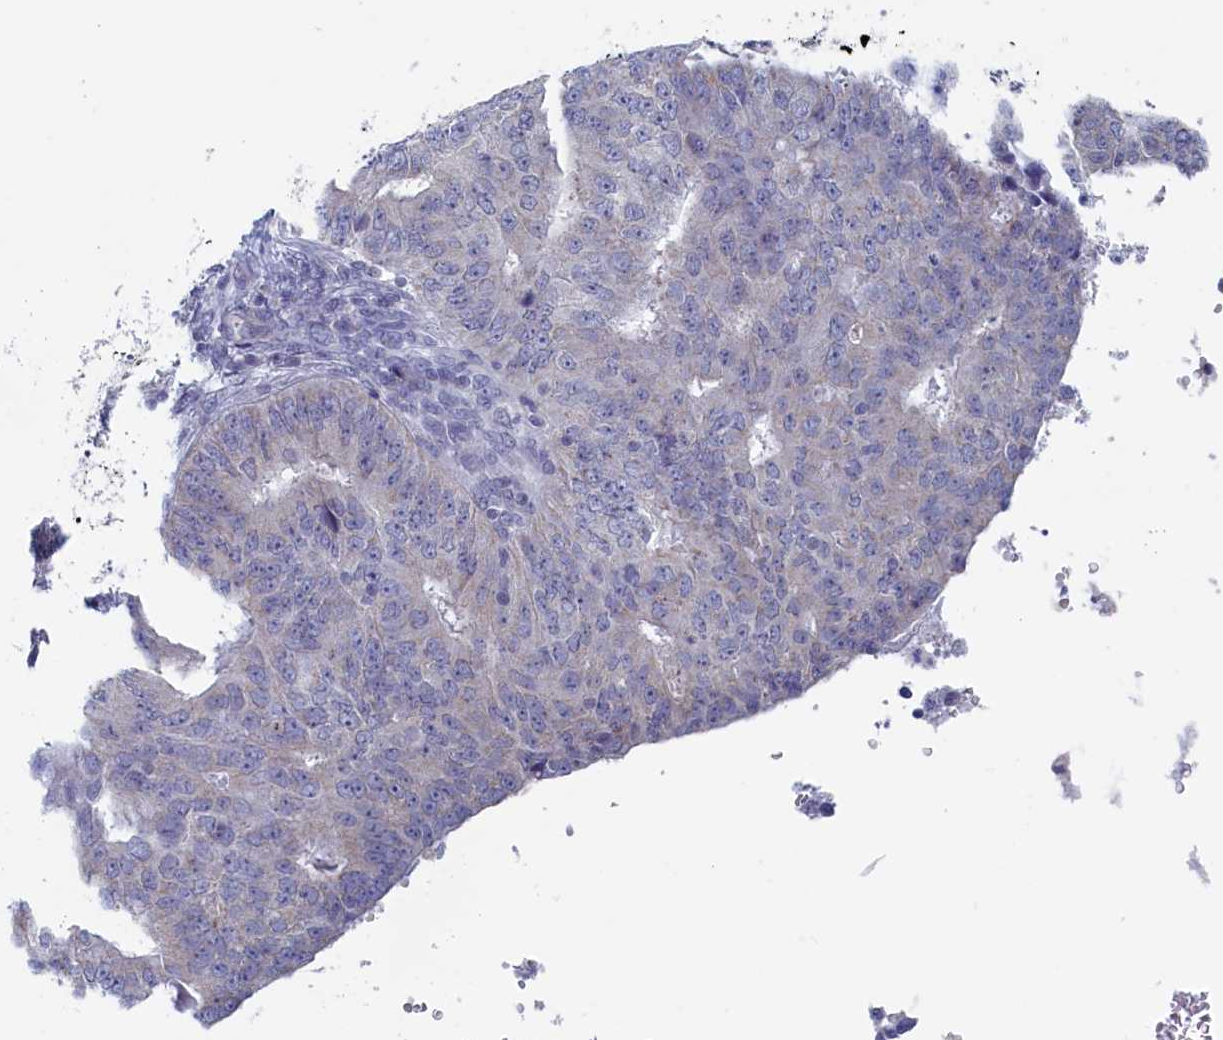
{"staining": {"intensity": "negative", "quantity": "none", "location": "none"}, "tissue": "endometrial cancer", "cell_type": "Tumor cells", "image_type": "cancer", "snomed": [{"axis": "morphology", "description": "Adenocarcinoma, NOS"}, {"axis": "topography", "description": "Endometrium"}], "caption": "The histopathology image exhibits no significant staining in tumor cells of endometrial cancer (adenocarcinoma).", "gene": "WDR76", "patient": {"sex": "female", "age": 32}}